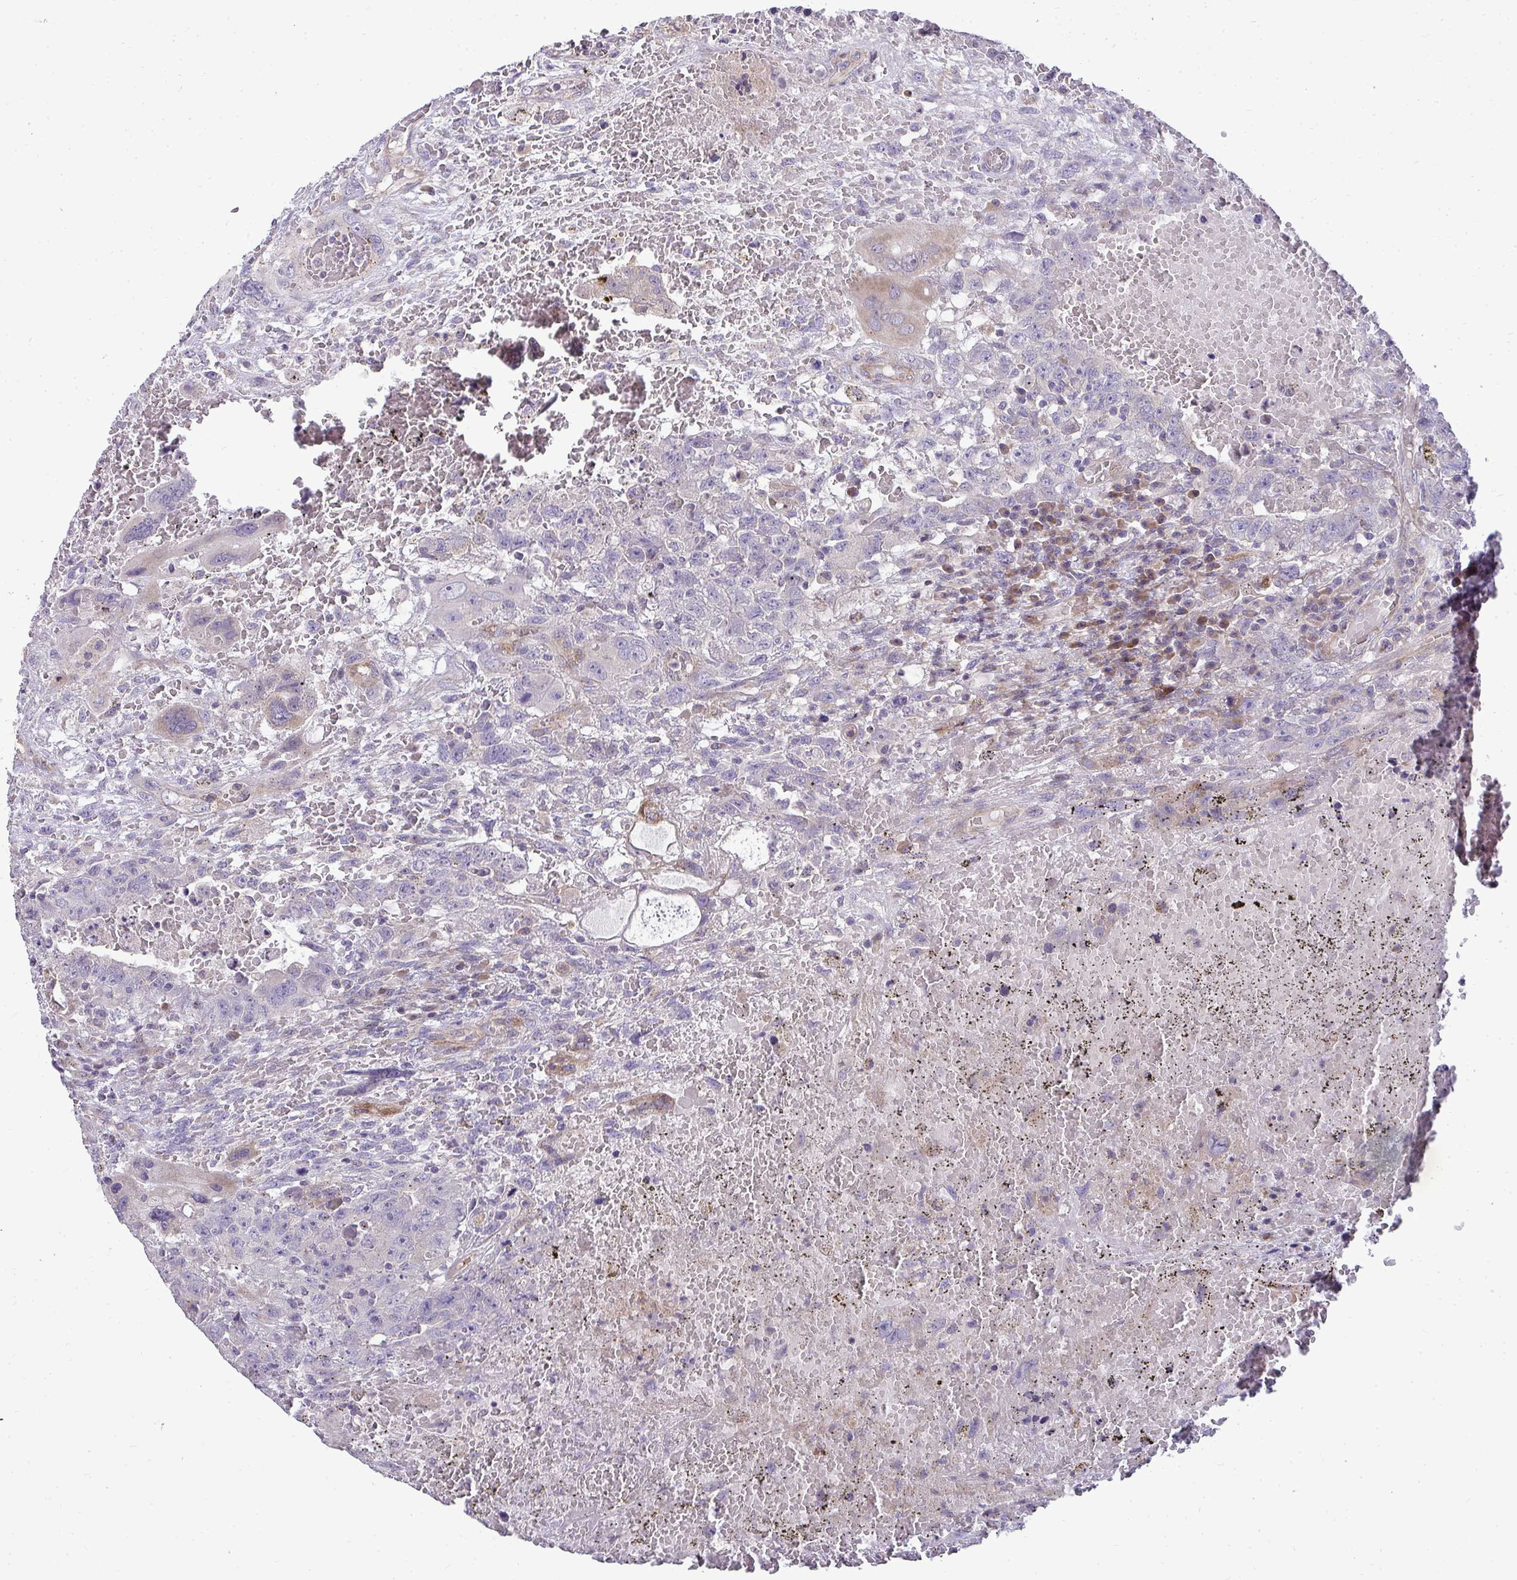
{"staining": {"intensity": "weak", "quantity": "<25%", "location": "cytoplasmic/membranous"}, "tissue": "testis cancer", "cell_type": "Tumor cells", "image_type": "cancer", "snomed": [{"axis": "morphology", "description": "Carcinoma, Embryonal, NOS"}, {"axis": "topography", "description": "Testis"}], "caption": "Tumor cells show no significant protein positivity in embryonal carcinoma (testis). (DAB immunohistochemistry (IHC) visualized using brightfield microscopy, high magnification).", "gene": "SH2D1B", "patient": {"sex": "male", "age": 26}}